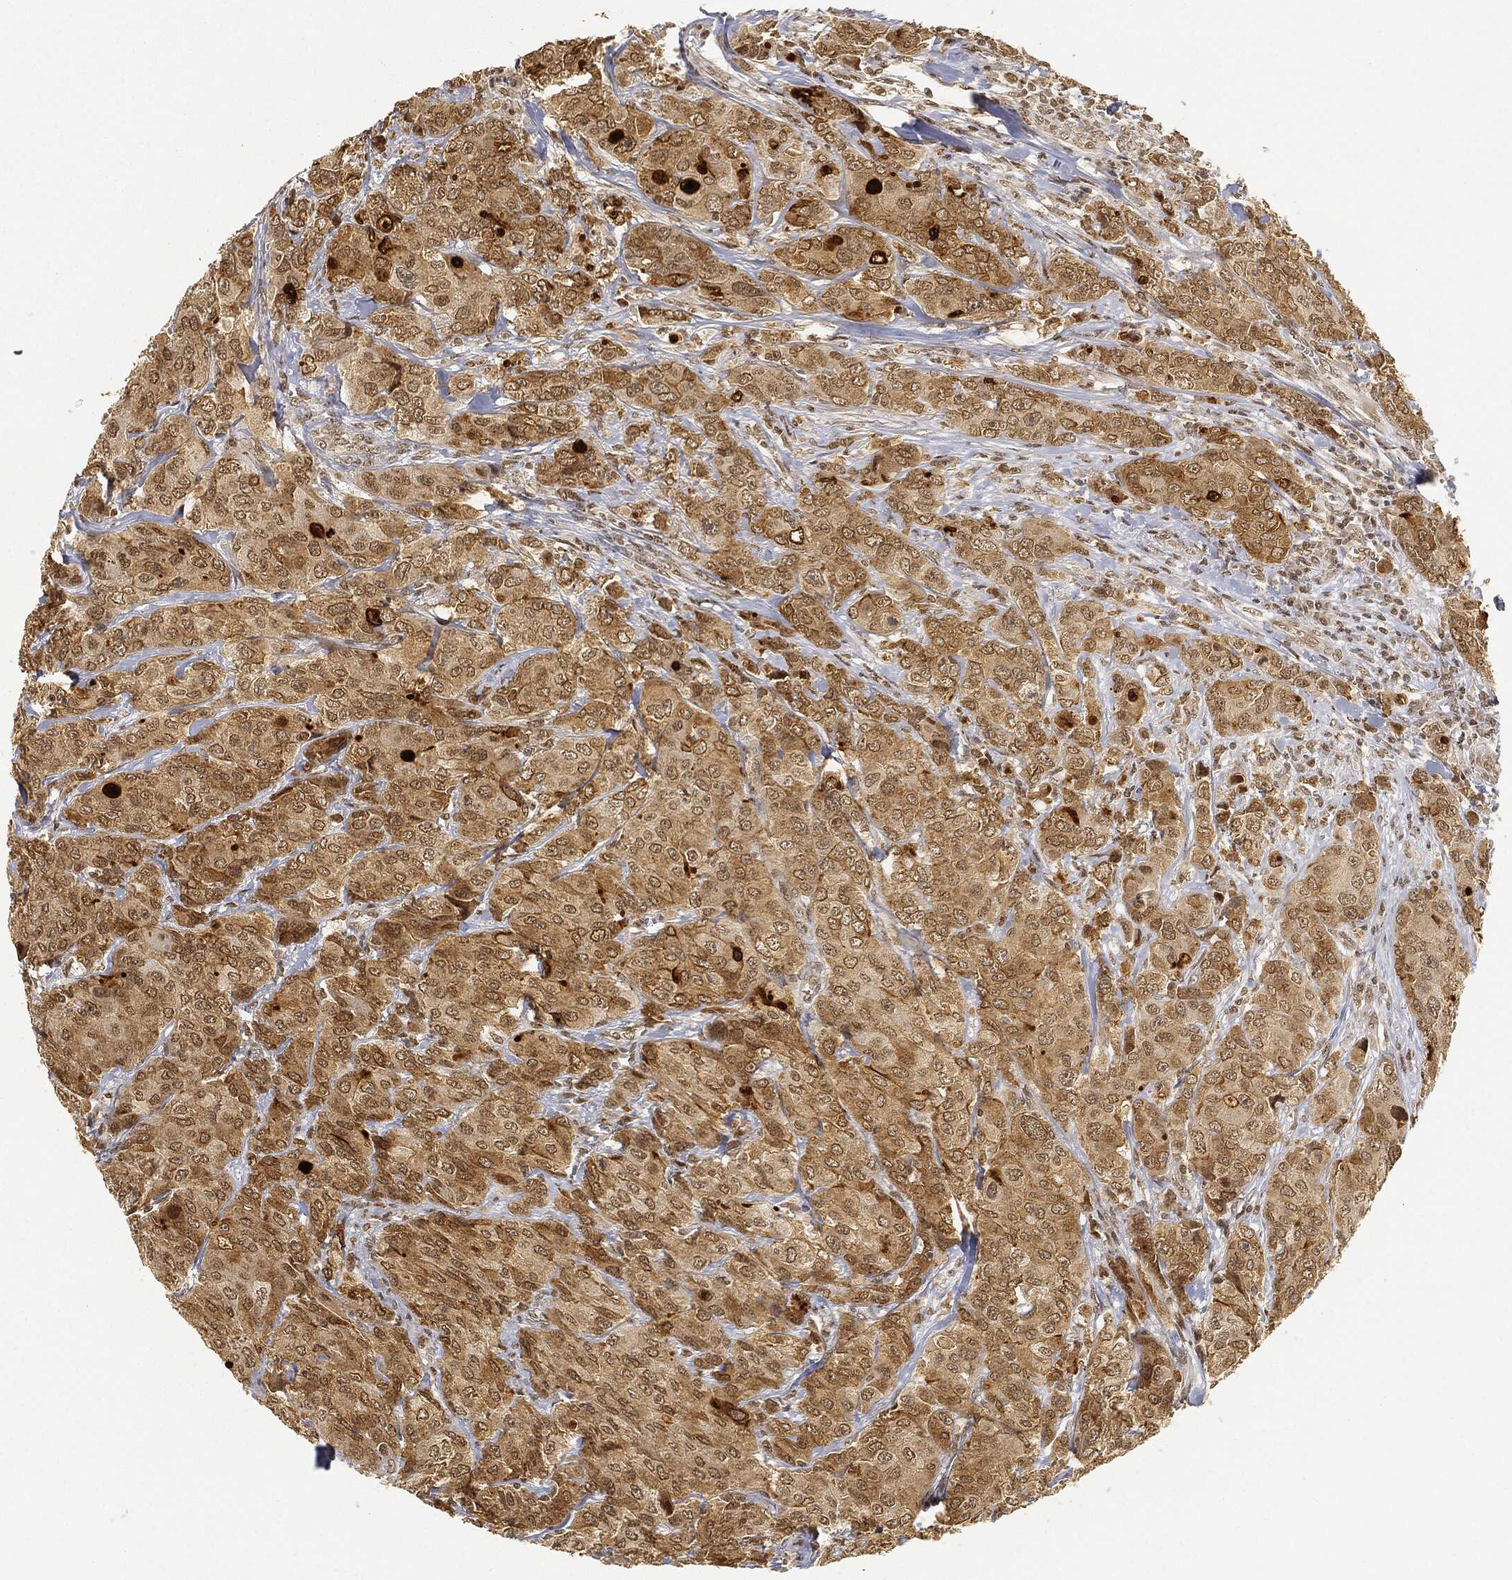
{"staining": {"intensity": "moderate", "quantity": "25%-75%", "location": "cytoplasmic/membranous"}, "tissue": "breast cancer", "cell_type": "Tumor cells", "image_type": "cancer", "snomed": [{"axis": "morphology", "description": "Duct carcinoma"}, {"axis": "topography", "description": "Breast"}], "caption": "Human breast cancer (intraductal carcinoma) stained for a protein (brown) displays moderate cytoplasmic/membranous positive expression in about 25%-75% of tumor cells.", "gene": "CIB1", "patient": {"sex": "female", "age": 43}}